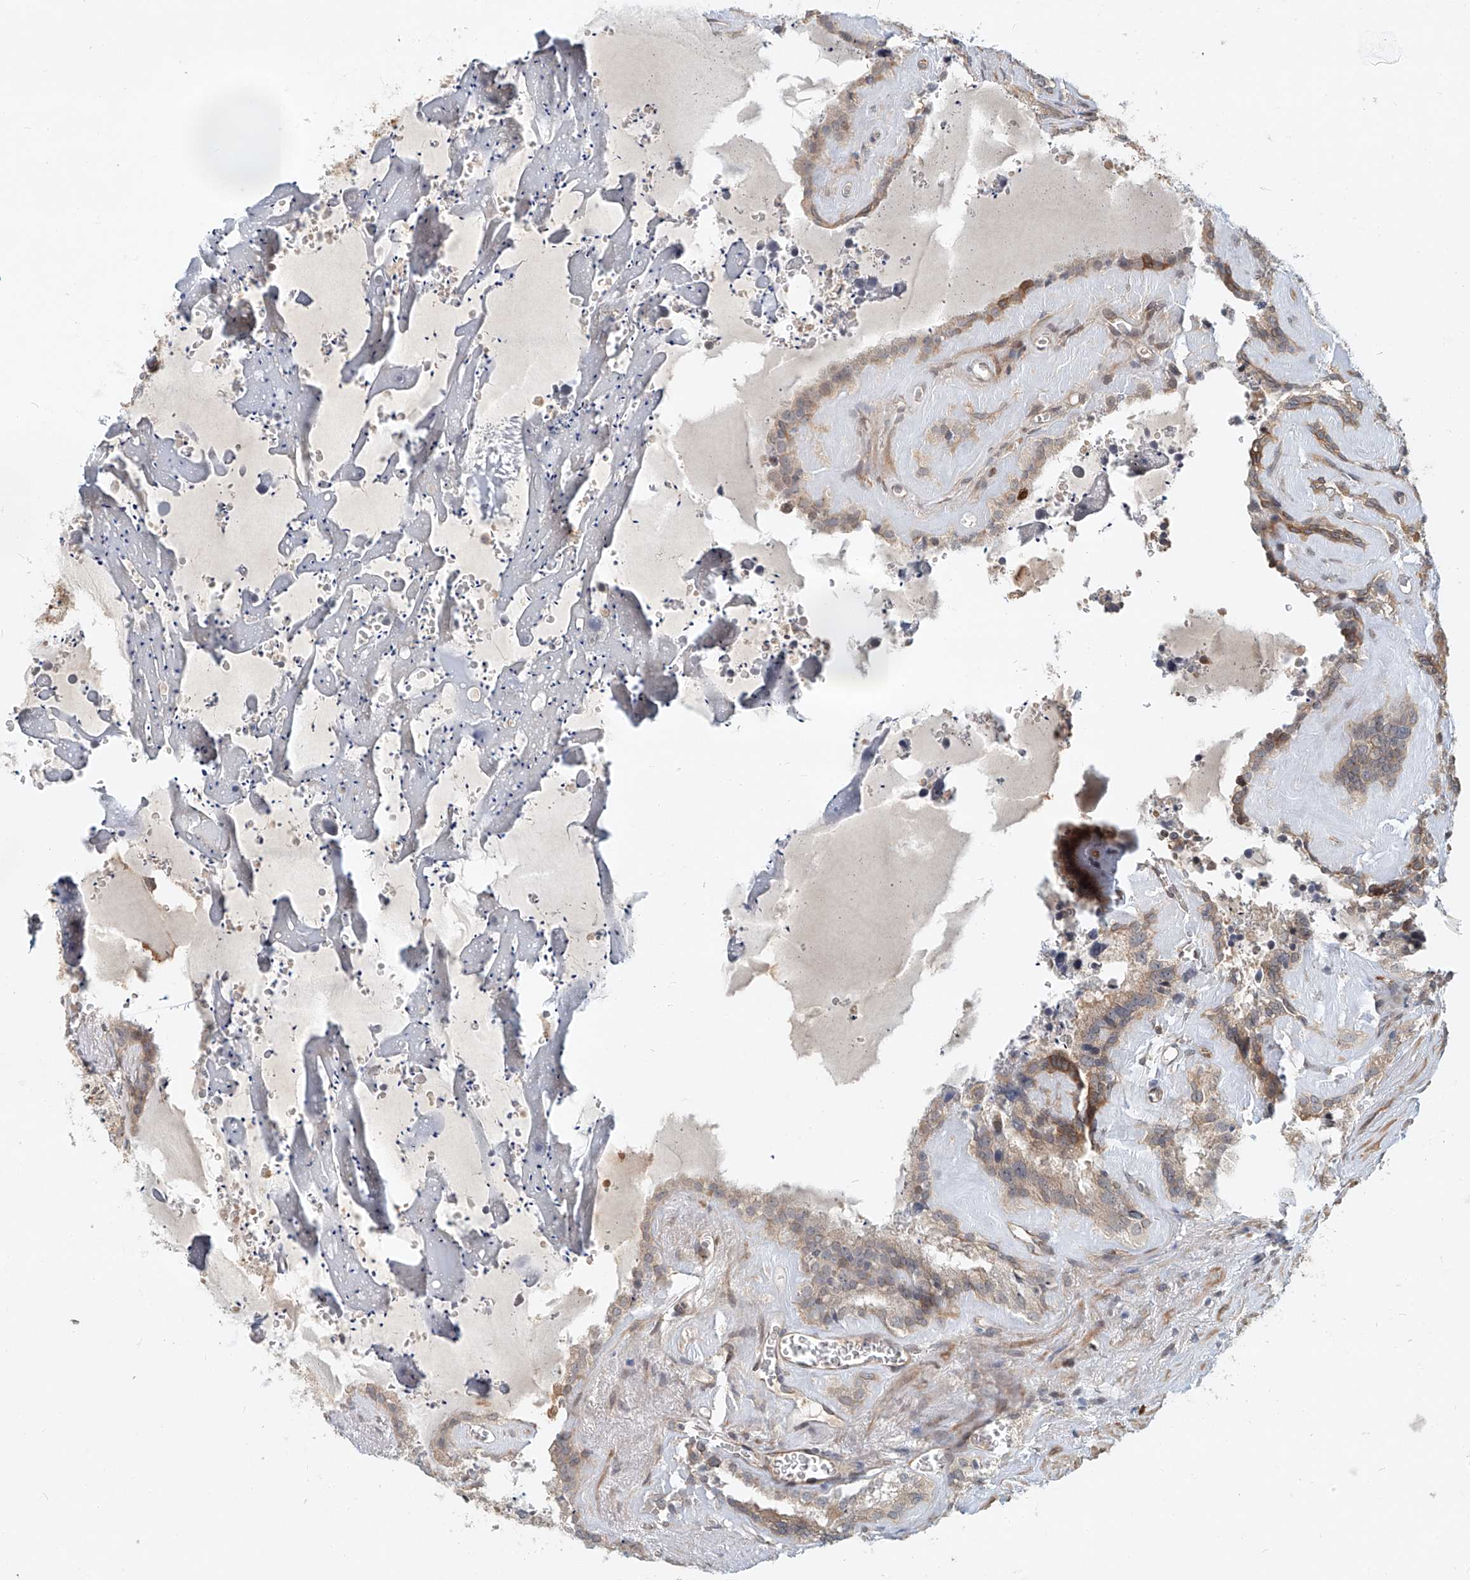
{"staining": {"intensity": "moderate", "quantity": "<25%", "location": "cytoplasmic/membranous"}, "tissue": "seminal vesicle", "cell_type": "Glandular cells", "image_type": "normal", "snomed": [{"axis": "morphology", "description": "Normal tissue, NOS"}, {"axis": "topography", "description": "Prostate"}, {"axis": "topography", "description": "Seminal veicle"}], "caption": "Immunohistochemical staining of unremarkable seminal vesicle shows <25% levels of moderate cytoplasmic/membranous protein staining in approximately <25% of glandular cells.", "gene": "SASH1", "patient": {"sex": "male", "age": 59}}